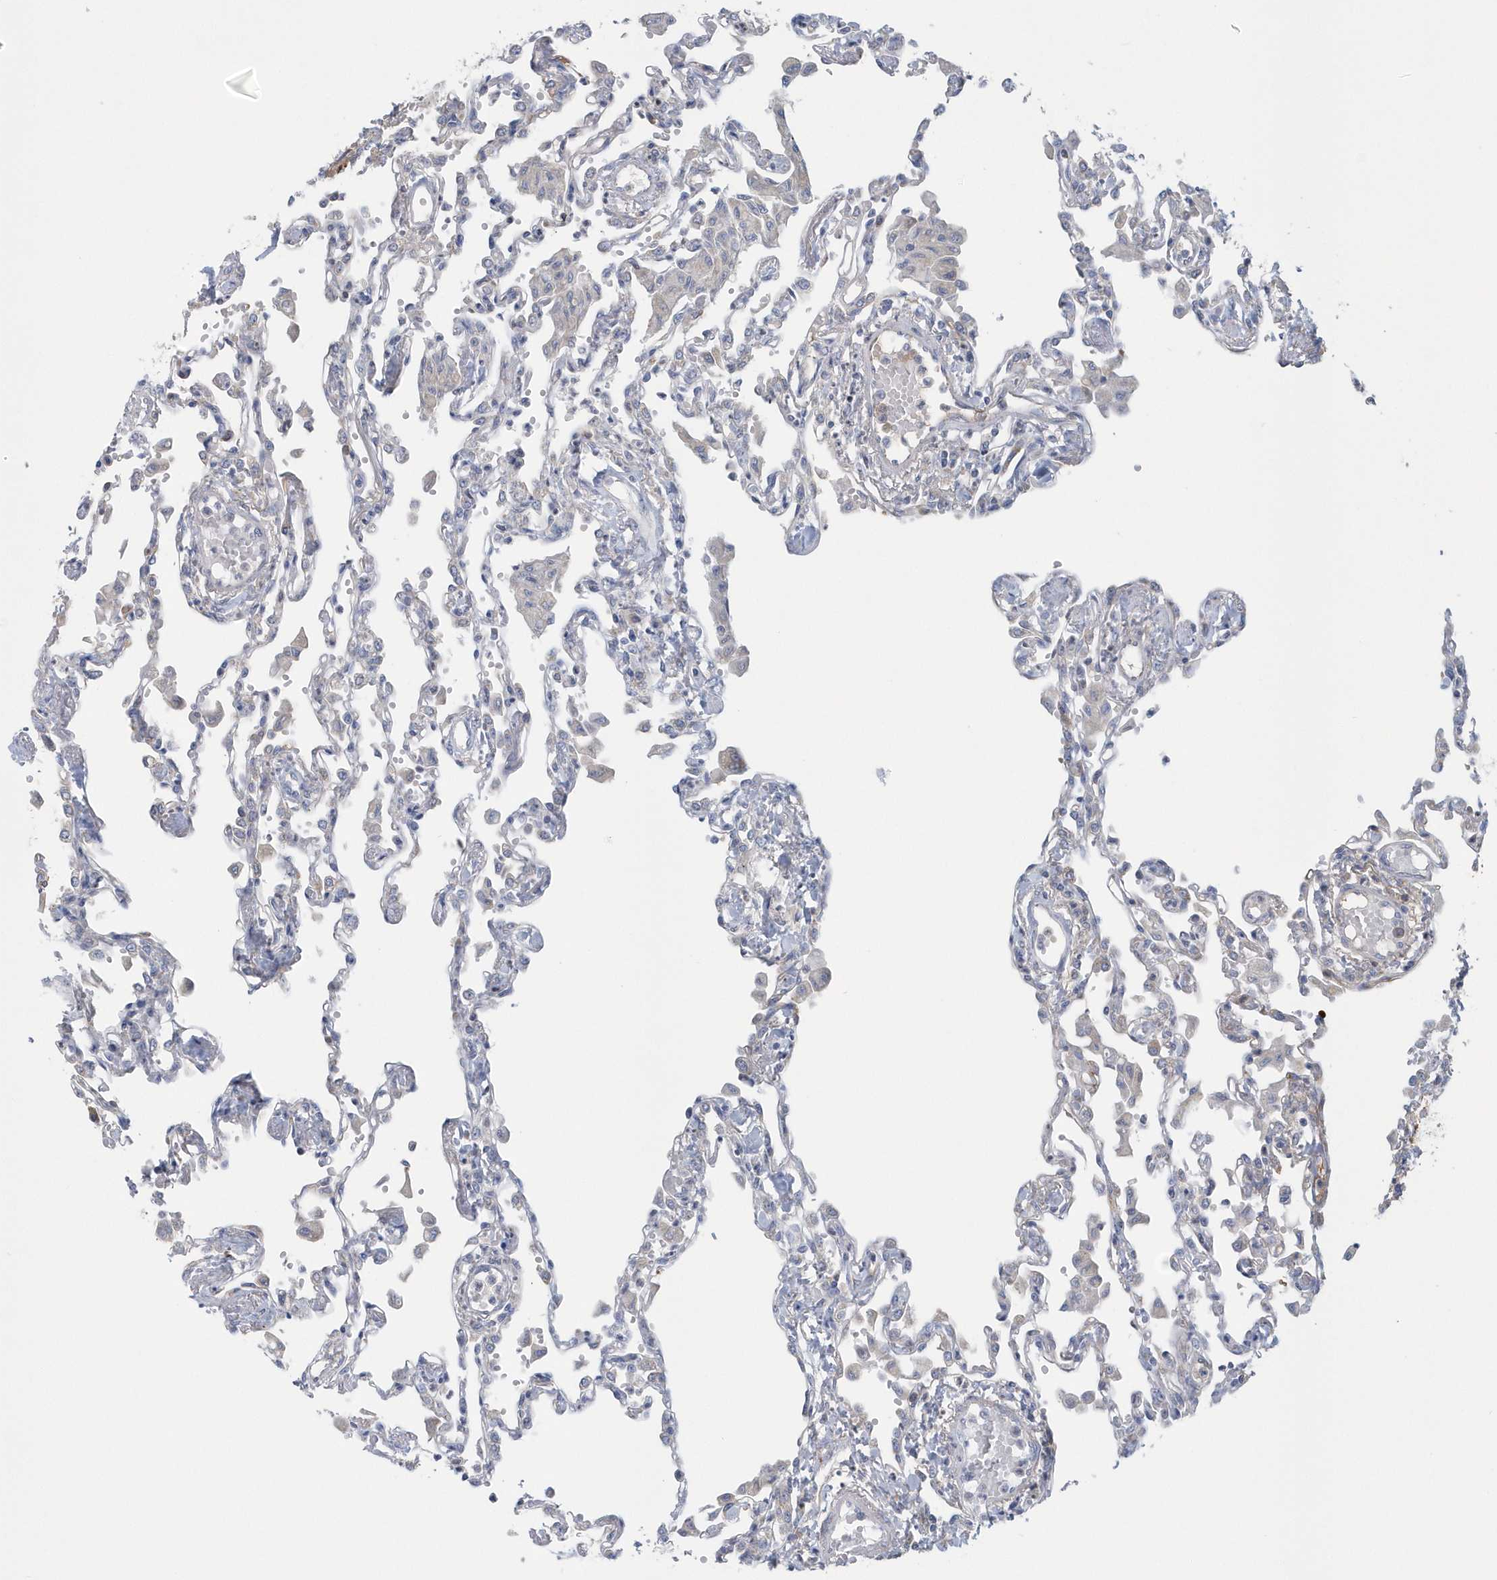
{"staining": {"intensity": "negative", "quantity": "none", "location": "none"}, "tissue": "lung", "cell_type": "Alveolar cells", "image_type": "normal", "snomed": [{"axis": "morphology", "description": "Normal tissue, NOS"}, {"axis": "topography", "description": "Bronchus"}, {"axis": "topography", "description": "Lung"}], "caption": "The histopathology image exhibits no staining of alveolar cells in normal lung.", "gene": "SPATA18", "patient": {"sex": "female", "age": 49}}